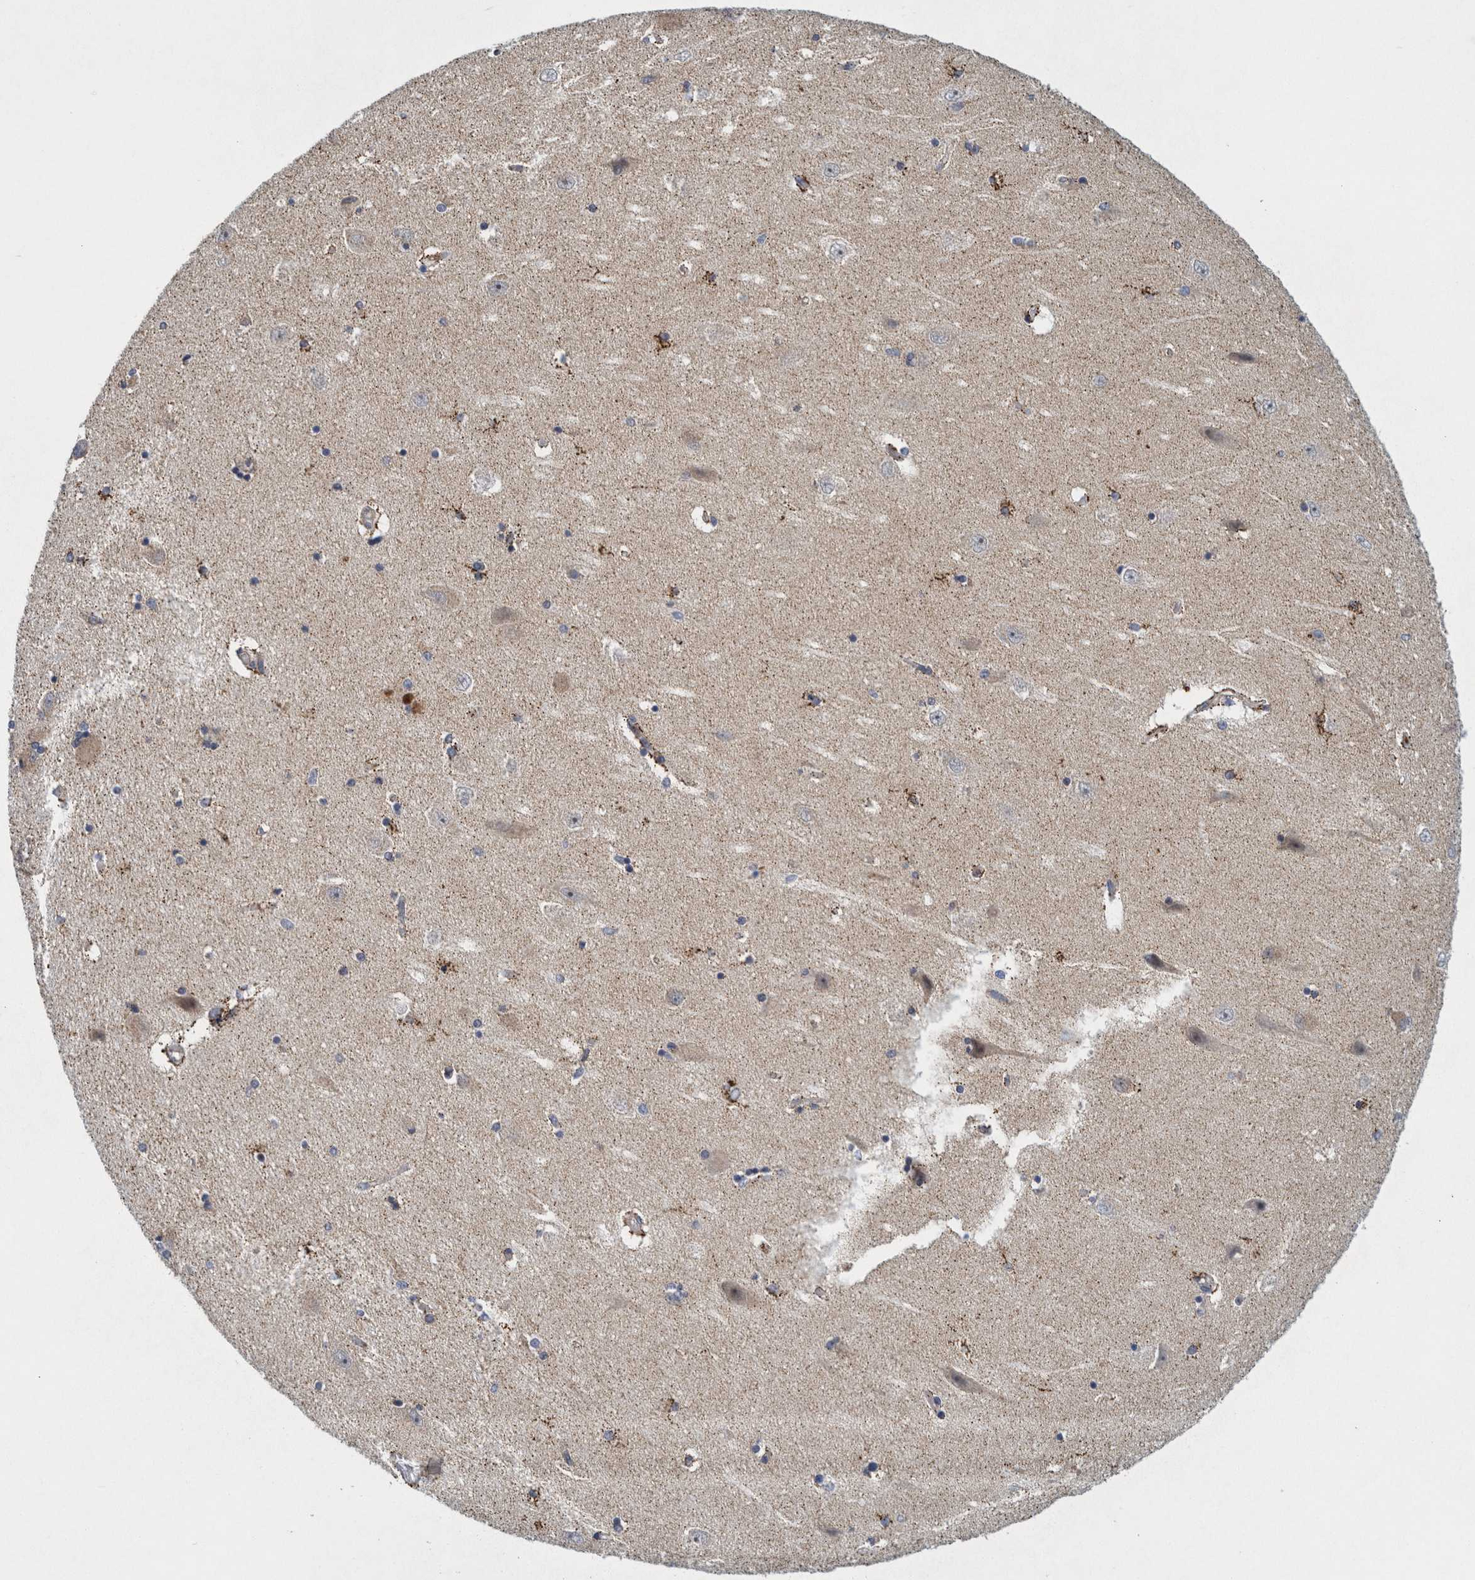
{"staining": {"intensity": "moderate", "quantity": "<25%", "location": "cytoplasmic/membranous"}, "tissue": "hippocampus", "cell_type": "Glial cells", "image_type": "normal", "snomed": [{"axis": "morphology", "description": "Normal tissue, NOS"}, {"axis": "topography", "description": "Hippocampus"}], "caption": "Unremarkable hippocampus was stained to show a protein in brown. There is low levels of moderate cytoplasmic/membranous expression in about <25% of glial cells. (IHC, brightfield microscopy, high magnification).", "gene": "ZNF324B", "patient": {"sex": "female", "age": 54}}